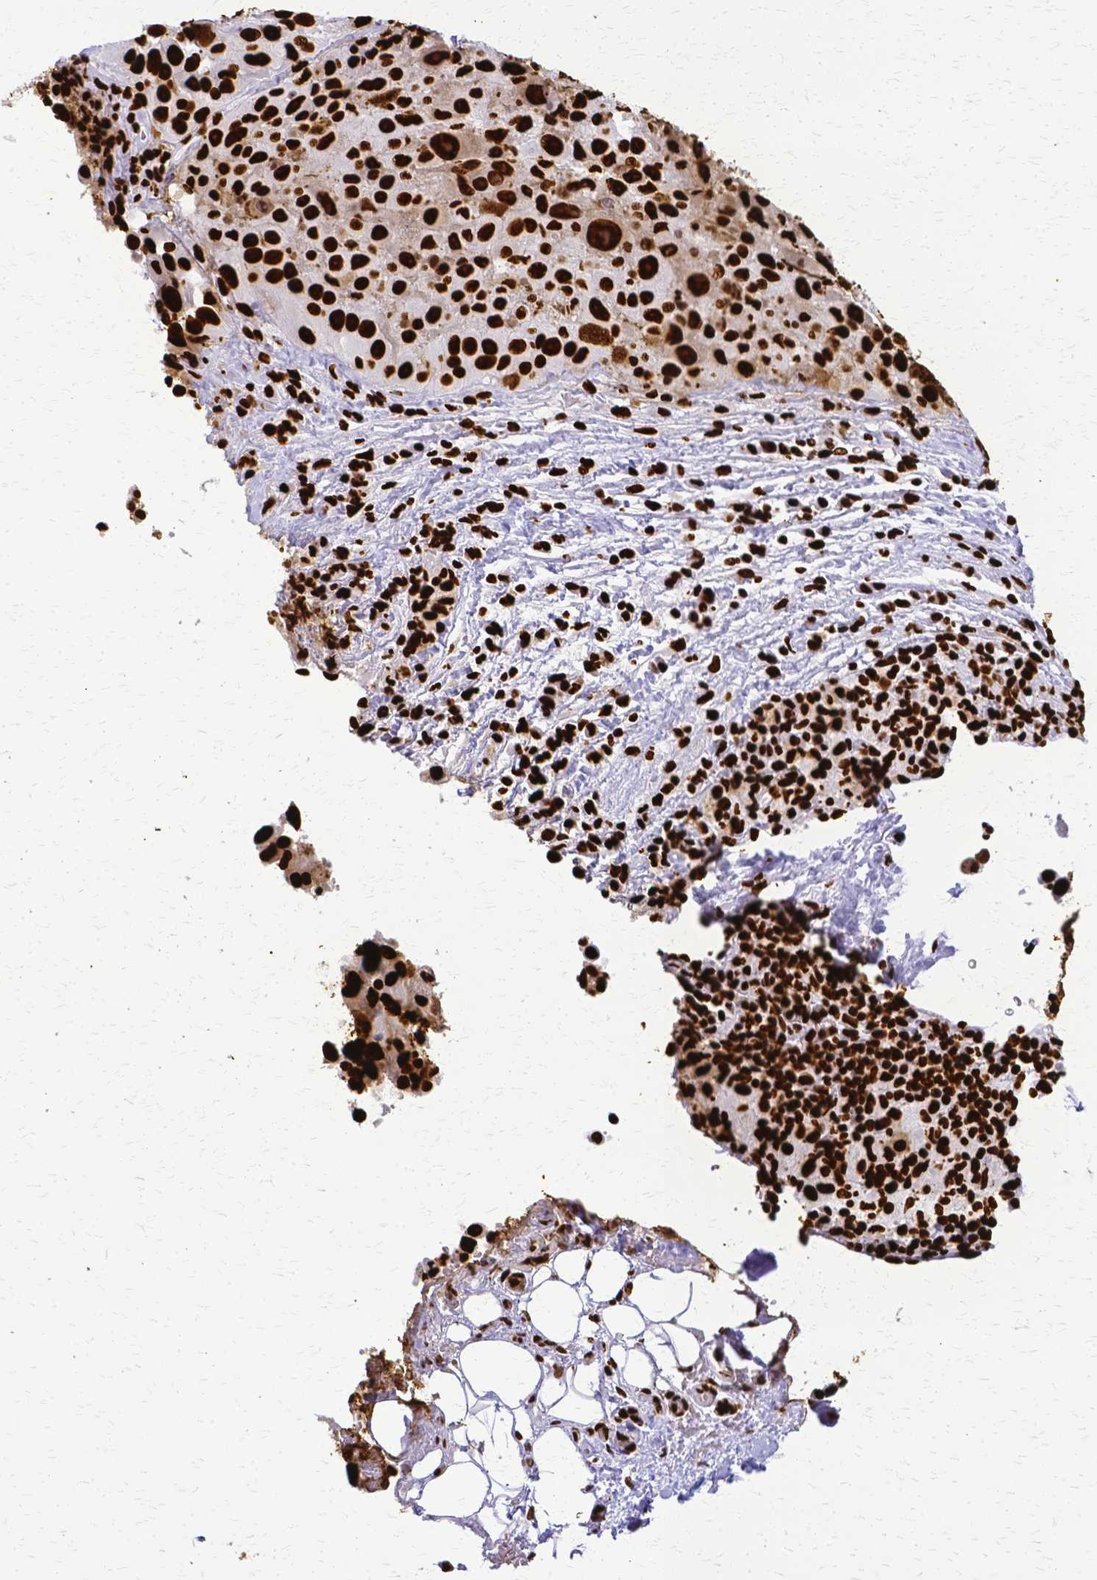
{"staining": {"intensity": "strong", "quantity": ">75%", "location": "nuclear"}, "tissue": "melanoma", "cell_type": "Tumor cells", "image_type": "cancer", "snomed": [{"axis": "morphology", "description": "Malignant melanoma, Metastatic site"}, {"axis": "topography", "description": "Lymph node"}], "caption": "Immunohistochemical staining of human melanoma demonstrates high levels of strong nuclear positivity in approximately >75% of tumor cells.", "gene": "SFPQ", "patient": {"sex": "male", "age": 62}}